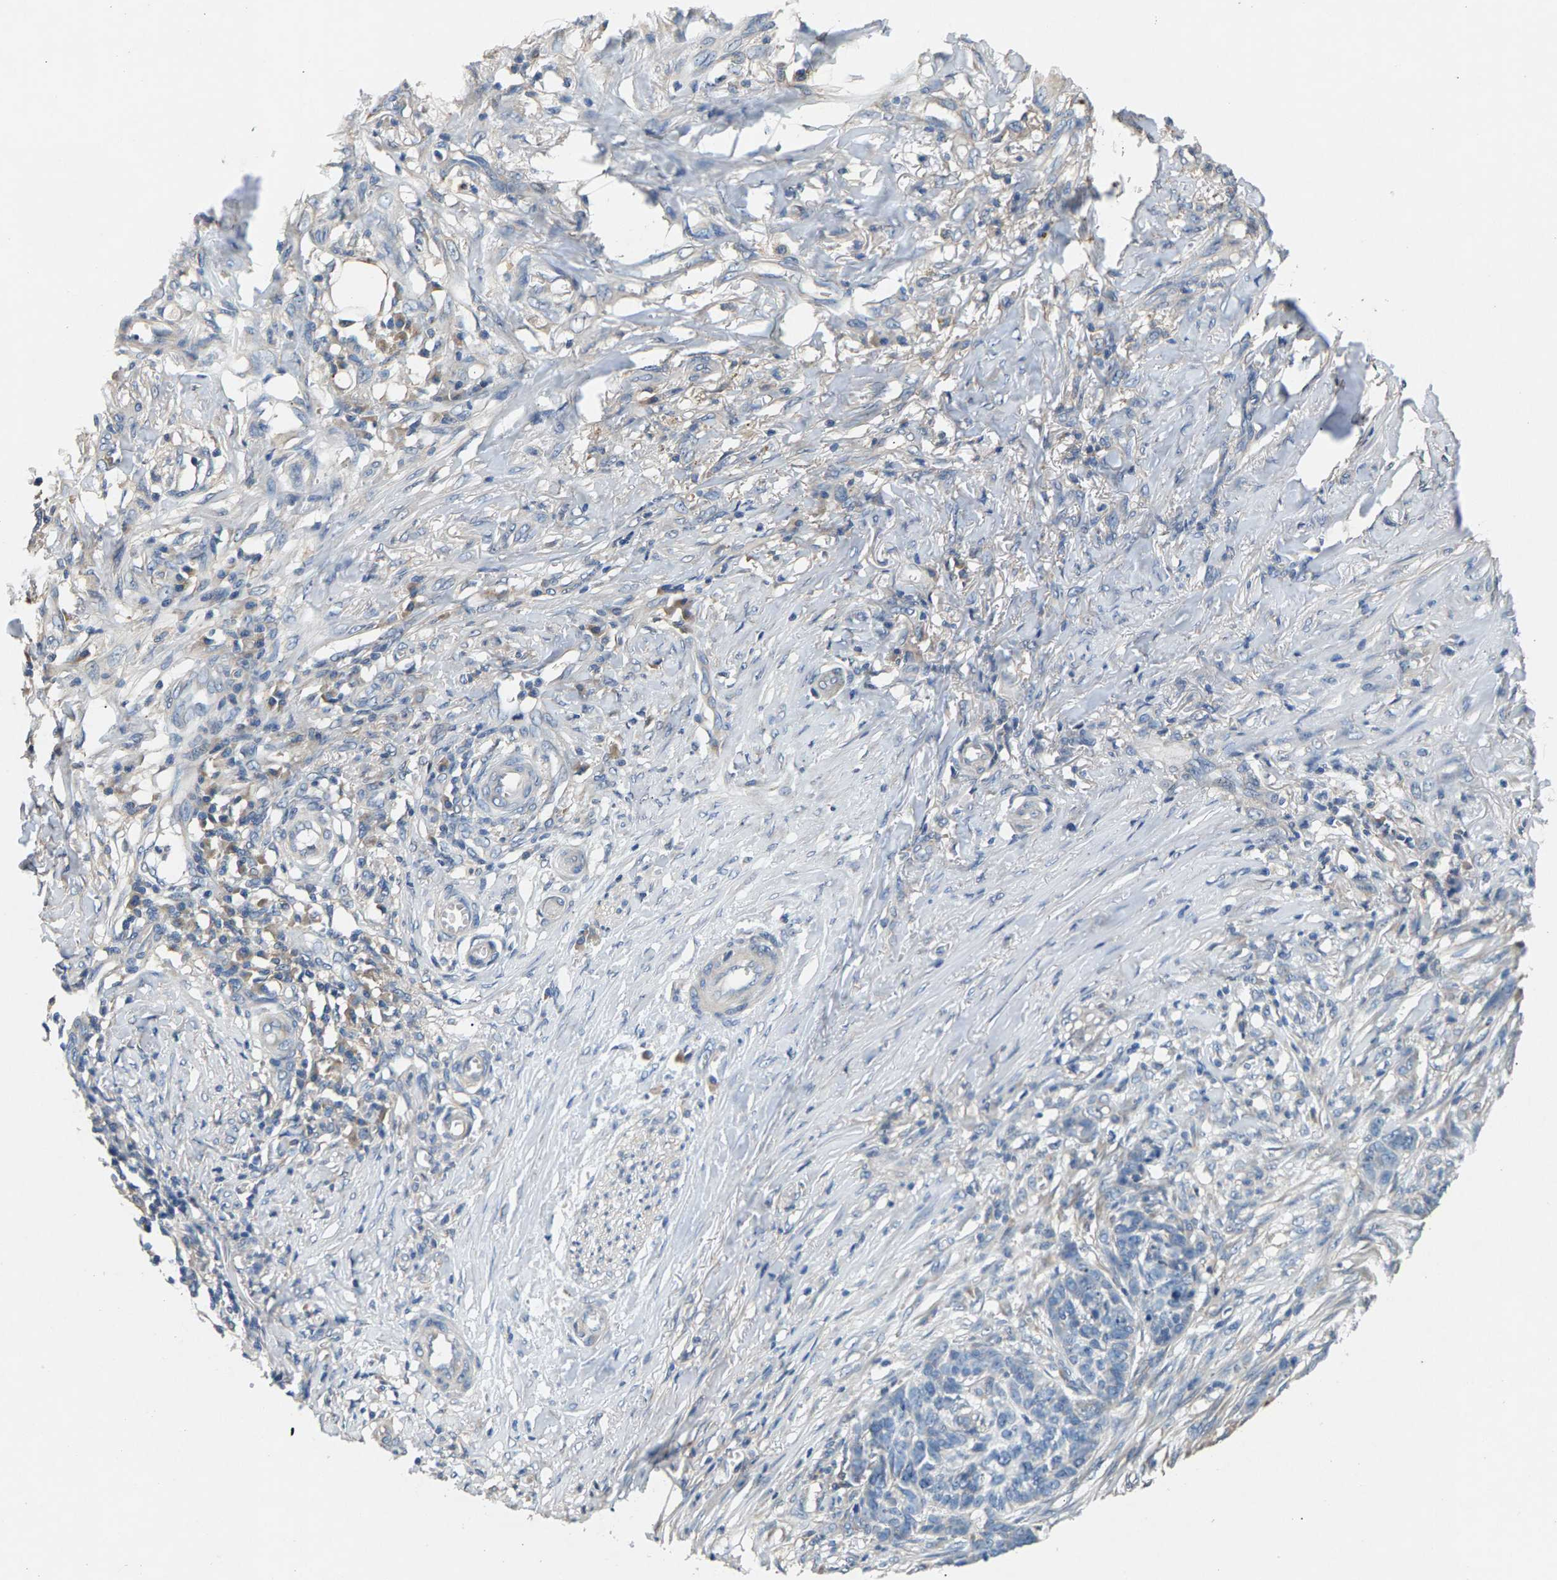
{"staining": {"intensity": "negative", "quantity": "none", "location": "none"}, "tissue": "skin cancer", "cell_type": "Tumor cells", "image_type": "cancer", "snomed": [{"axis": "morphology", "description": "Basal cell carcinoma"}, {"axis": "topography", "description": "Skin"}], "caption": "DAB (3,3'-diaminobenzidine) immunohistochemical staining of skin cancer exhibits no significant positivity in tumor cells.", "gene": "NT5C", "patient": {"sex": "male", "age": 85}}